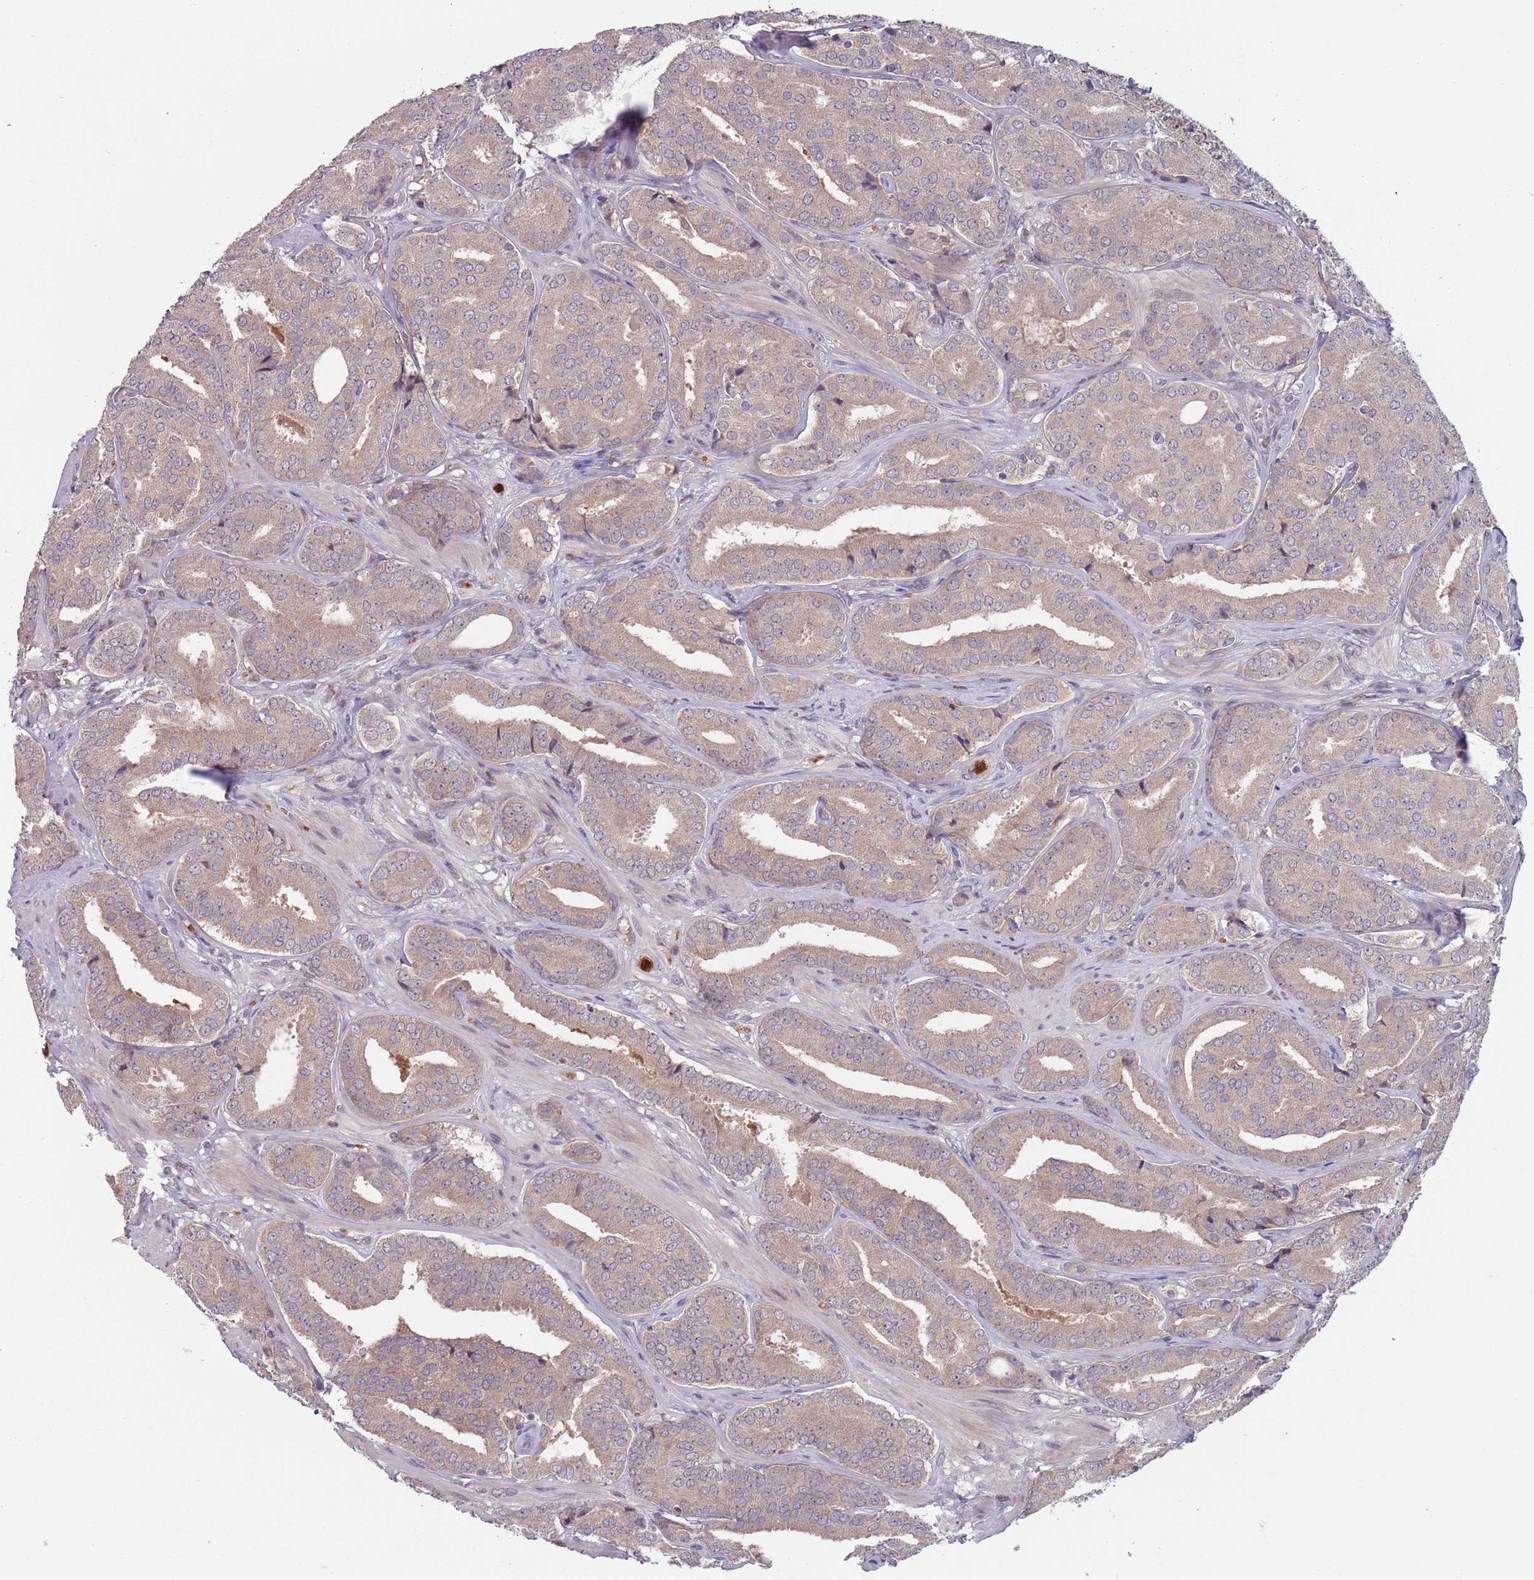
{"staining": {"intensity": "weak", "quantity": ">75%", "location": "cytoplasmic/membranous"}, "tissue": "prostate cancer", "cell_type": "Tumor cells", "image_type": "cancer", "snomed": [{"axis": "morphology", "description": "Adenocarcinoma, High grade"}, {"axis": "topography", "description": "Prostate"}], "caption": "Immunohistochemical staining of human prostate cancer (high-grade adenocarcinoma) displays weak cytoplasmic/membranous protein staining in about >75% of tumor cells.", "gene": "TYW1", "patient": {"sex": "male", "age": 63}}